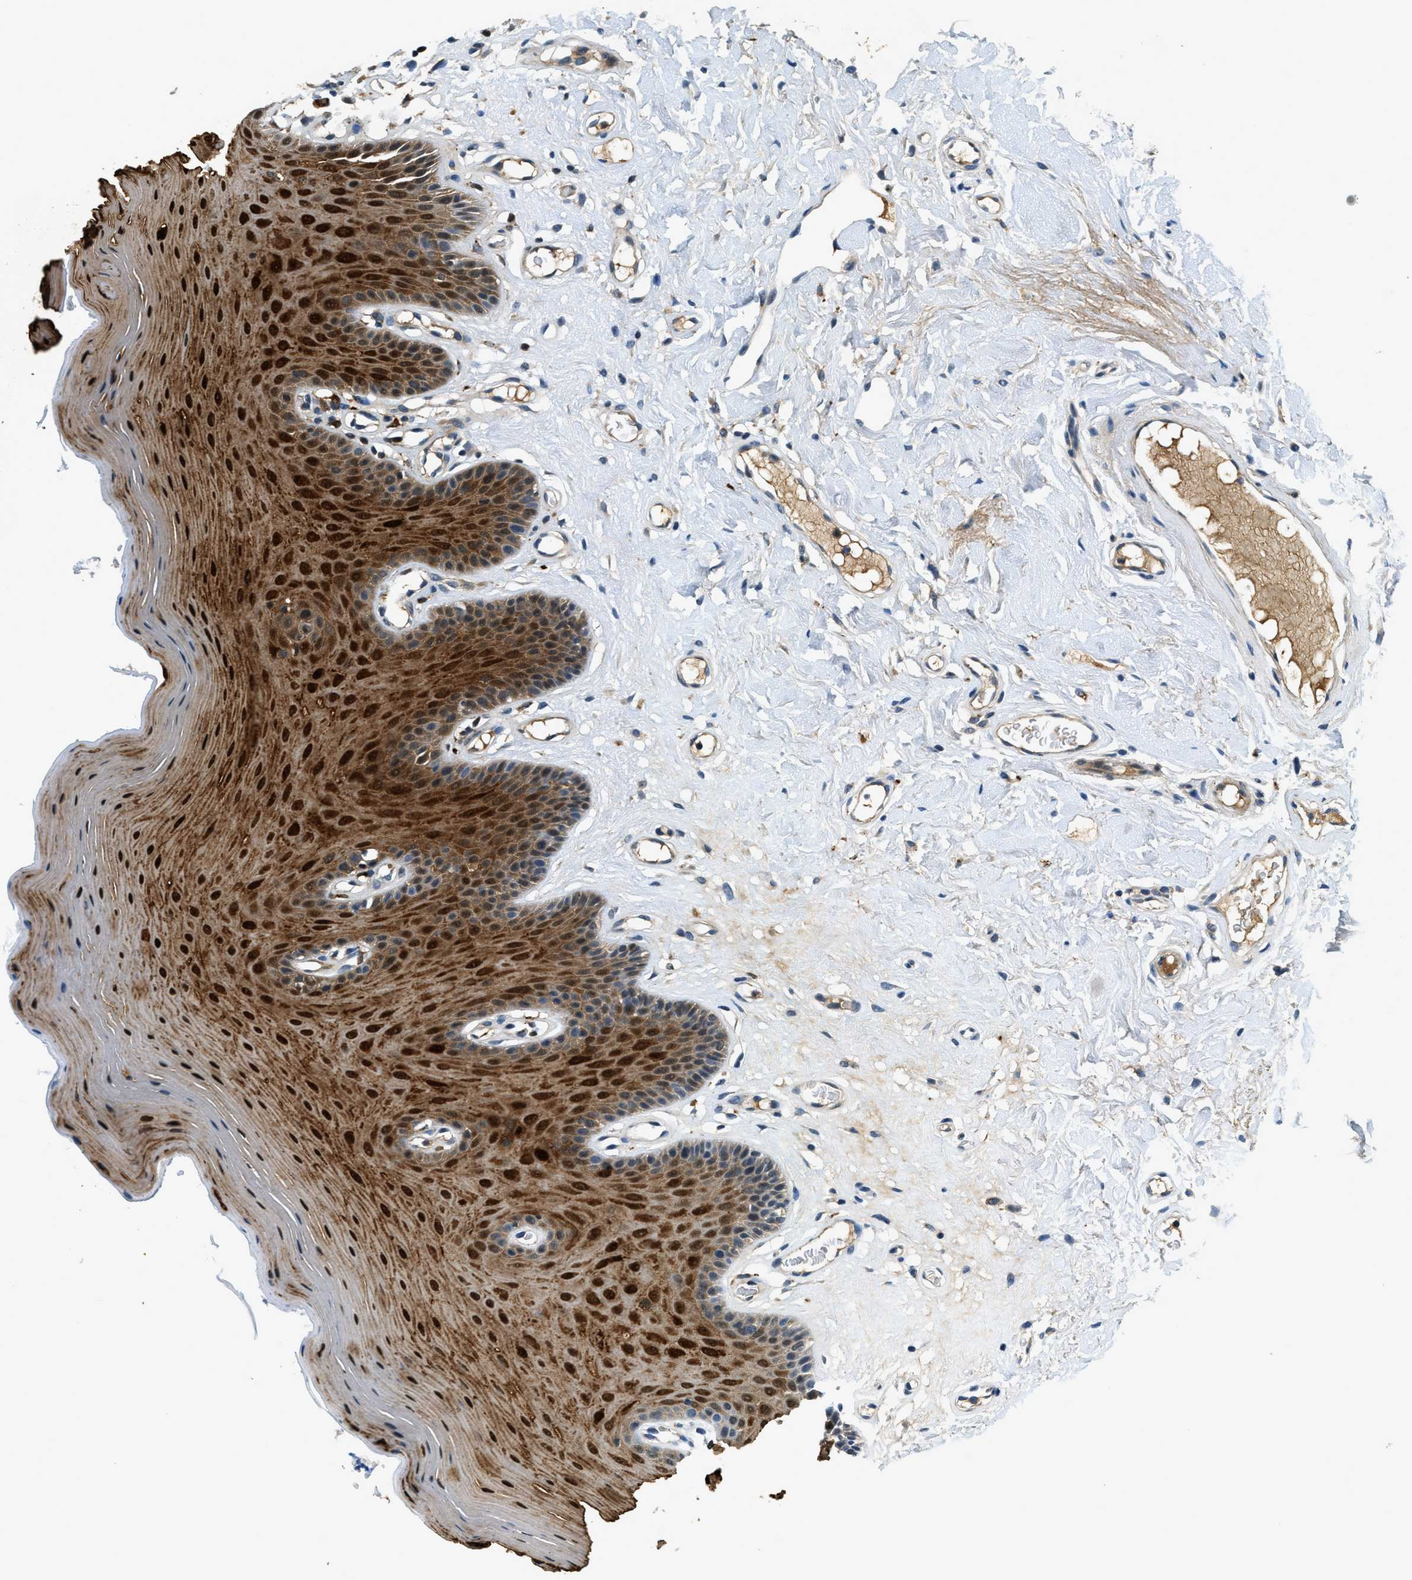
{"staining": {"intensity": "strong", "quantity": ">75%", "location": "cytoplasmic/membranous,nuclear"}, "tissue": "oral mucosa", "cell_type": "Squamous epithelial cells", "image_type": "normal", "snomed": [{"axis": "morphology", "description": "Normal tissue, NOS"}, {"axis": "morphology", "description": "Squamous cell carcinoma, NOS"}, {"axis": "topography", "description": "Skeletal muscle"}, {"axis": "topography", "description": "Adipose tissue"}, {"axis": "topography", "description": "Vascular tissue"}, {"axis": "topography", "description": "Oral tissue"}, {"axis": "topography", "description": "Peripheral nerve tissue"}, {"axis": "topography", "description": "Head-Neck"}], "caption": "Immunohistochemical staining of benign oral mucosa demonstrates high levels of strong cytoplasmic/membranous,nuclear staining in about >75% of squamous epithelial cells.", "gene": "HERC2", "patient": {"sex": "male", "age": 71}}